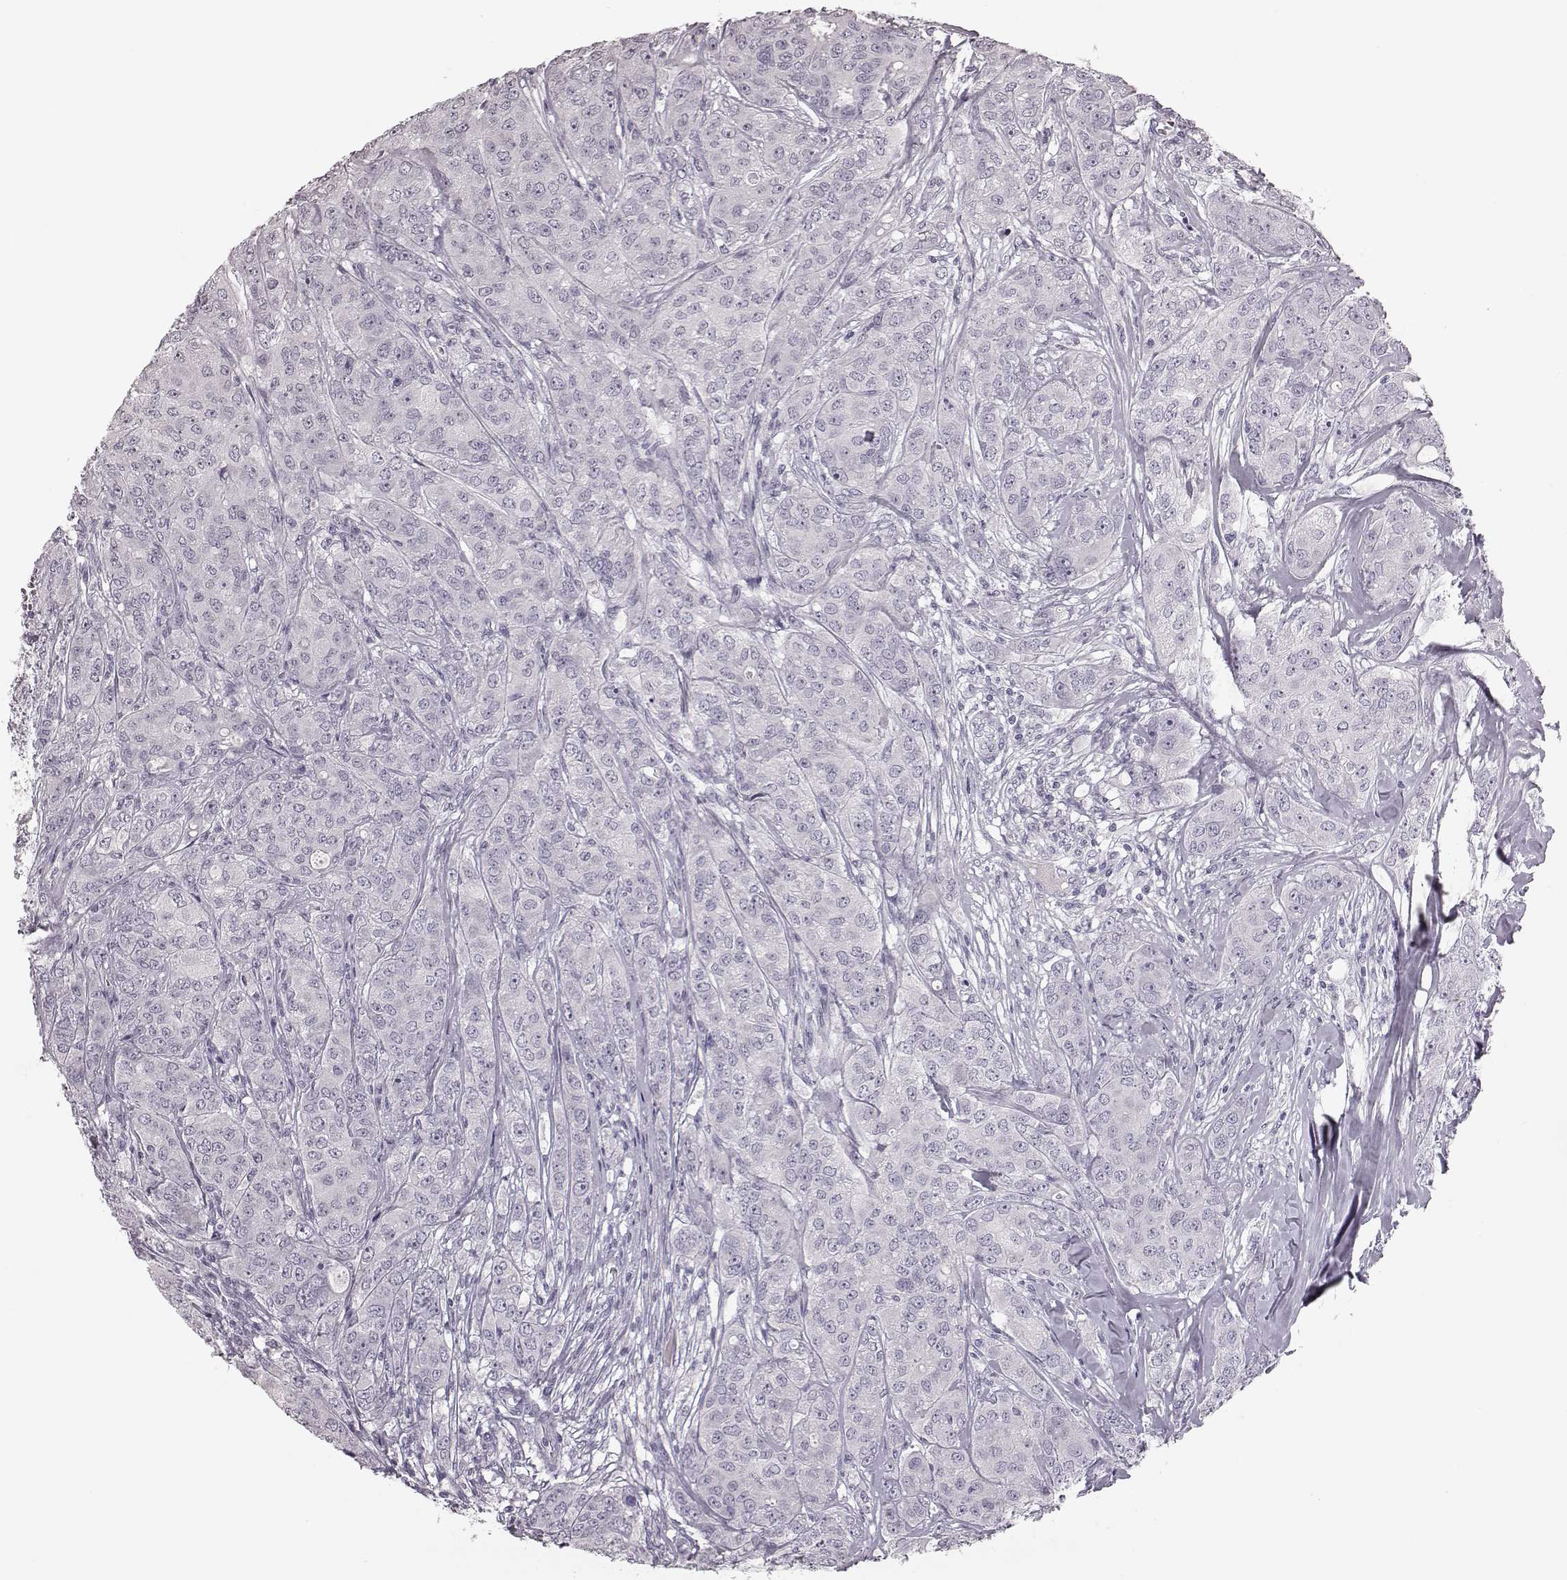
{"staining": {"intensity": "negative", "quantity": "none", "location": "none"}, "tissue": "breast cancer", "cell_type": "Tumor cells", "image_type": "cancer", "snomed": [{"axis": "morphology", "description": "Duct carcinoma"}, {"axis": "topography", "description": "Breast"}], "caption": "The image shows no staining of tumor cells in intraductal carcinoma (breast).", "gene": "ZNF433", "patient": {"sex": "female", "age": 43}}